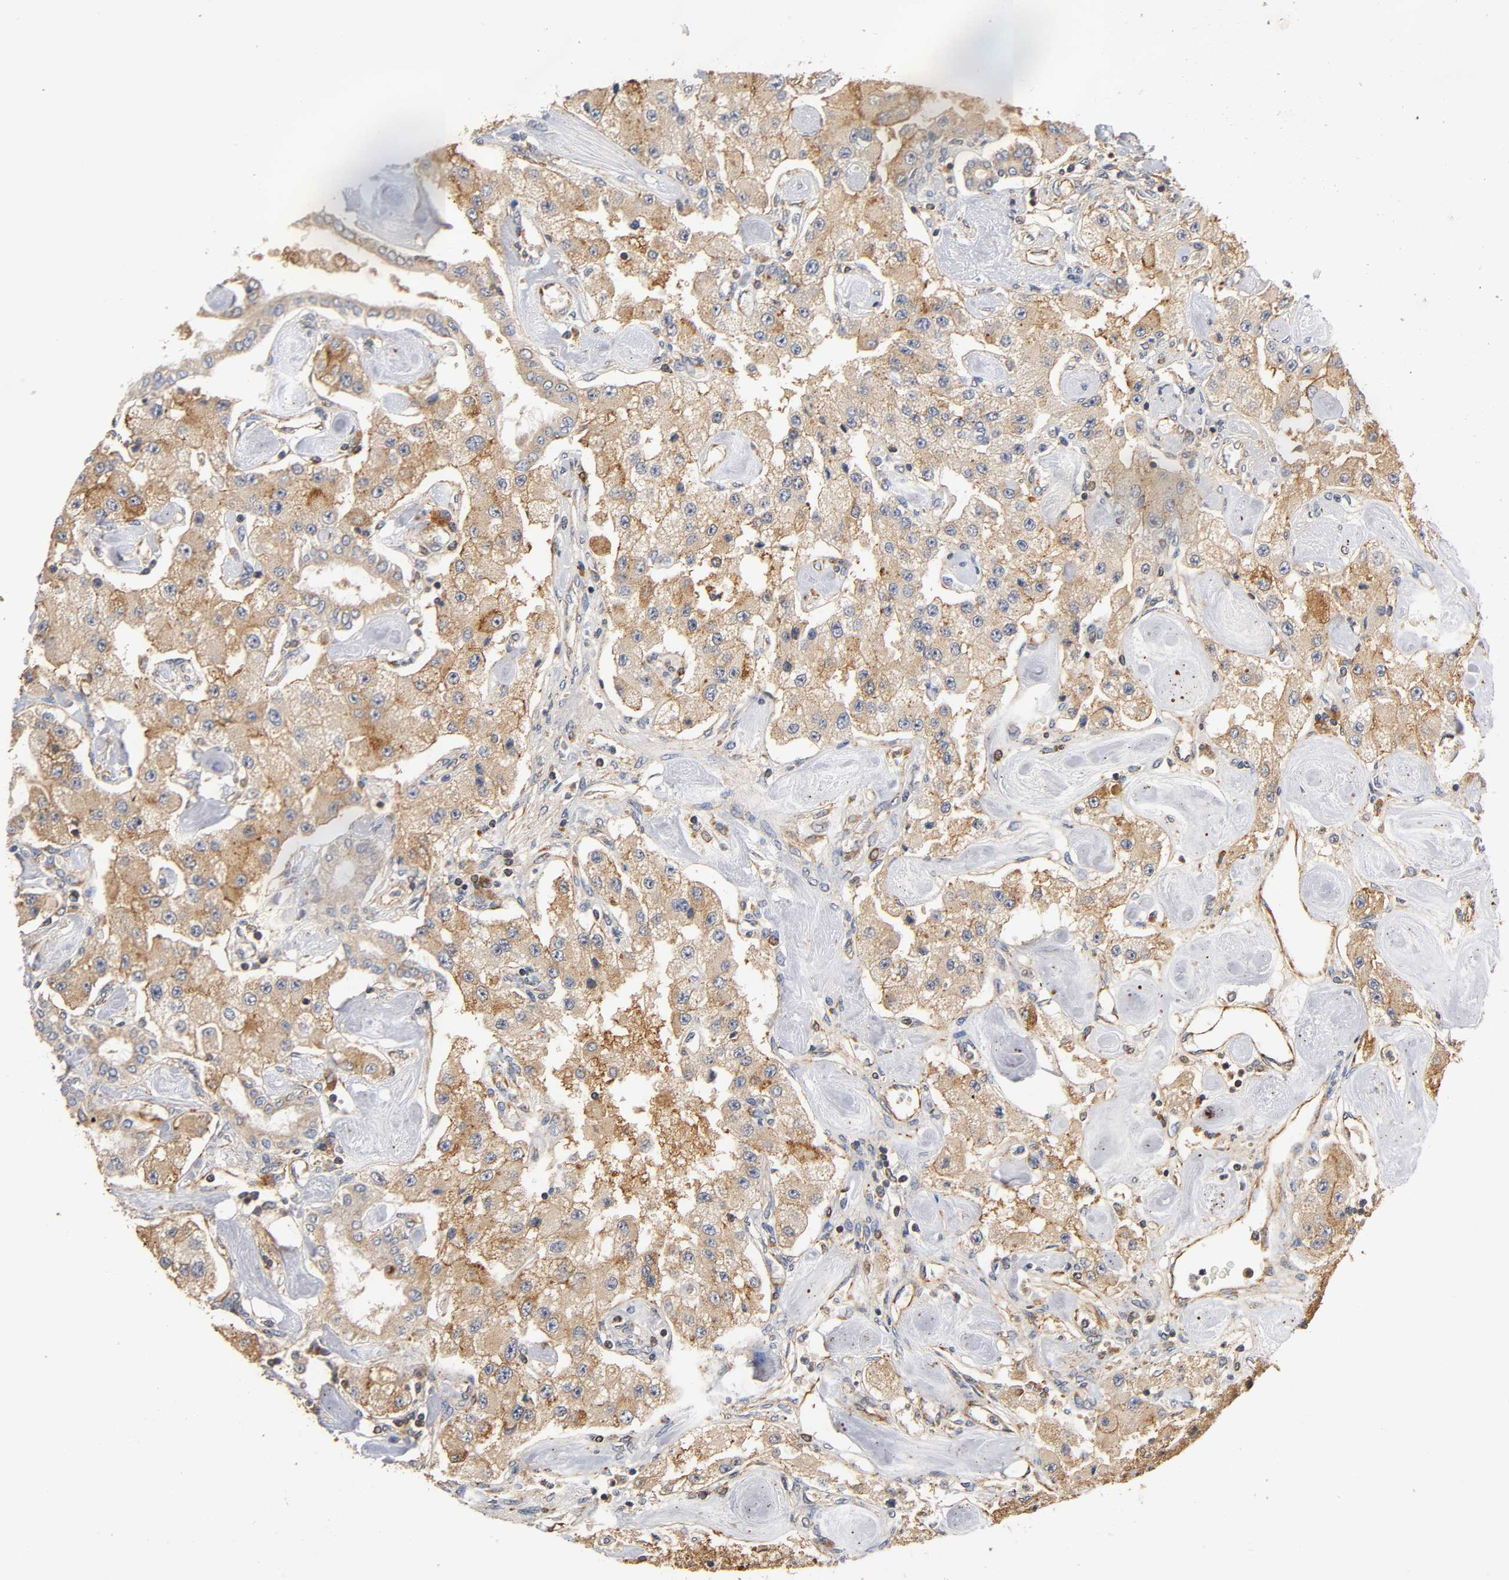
{"staining": {"intensity": "moderate", "quantity": ">75%", "location": "cytoplasmic/membranous"}, "tissue": "carcinoid", "cell_type": "Tumor cells", "image_type": "cancer", "snomed": [{"axis": "morphology", "description": "Carcinoid, malignant, NOS"}, {"axis": "topography", "description": "Pancreas"}], "caption": "Brown immunohistochemical staining in carcinoid reveals moderate cytoplasmic/membranous positivity in approximately >75% of tumor cells. (DAB = brown stain, brightfield microscopy at high magnification).", "gene": "SCAP", "patient": {"sex": "male", "age": 41}}